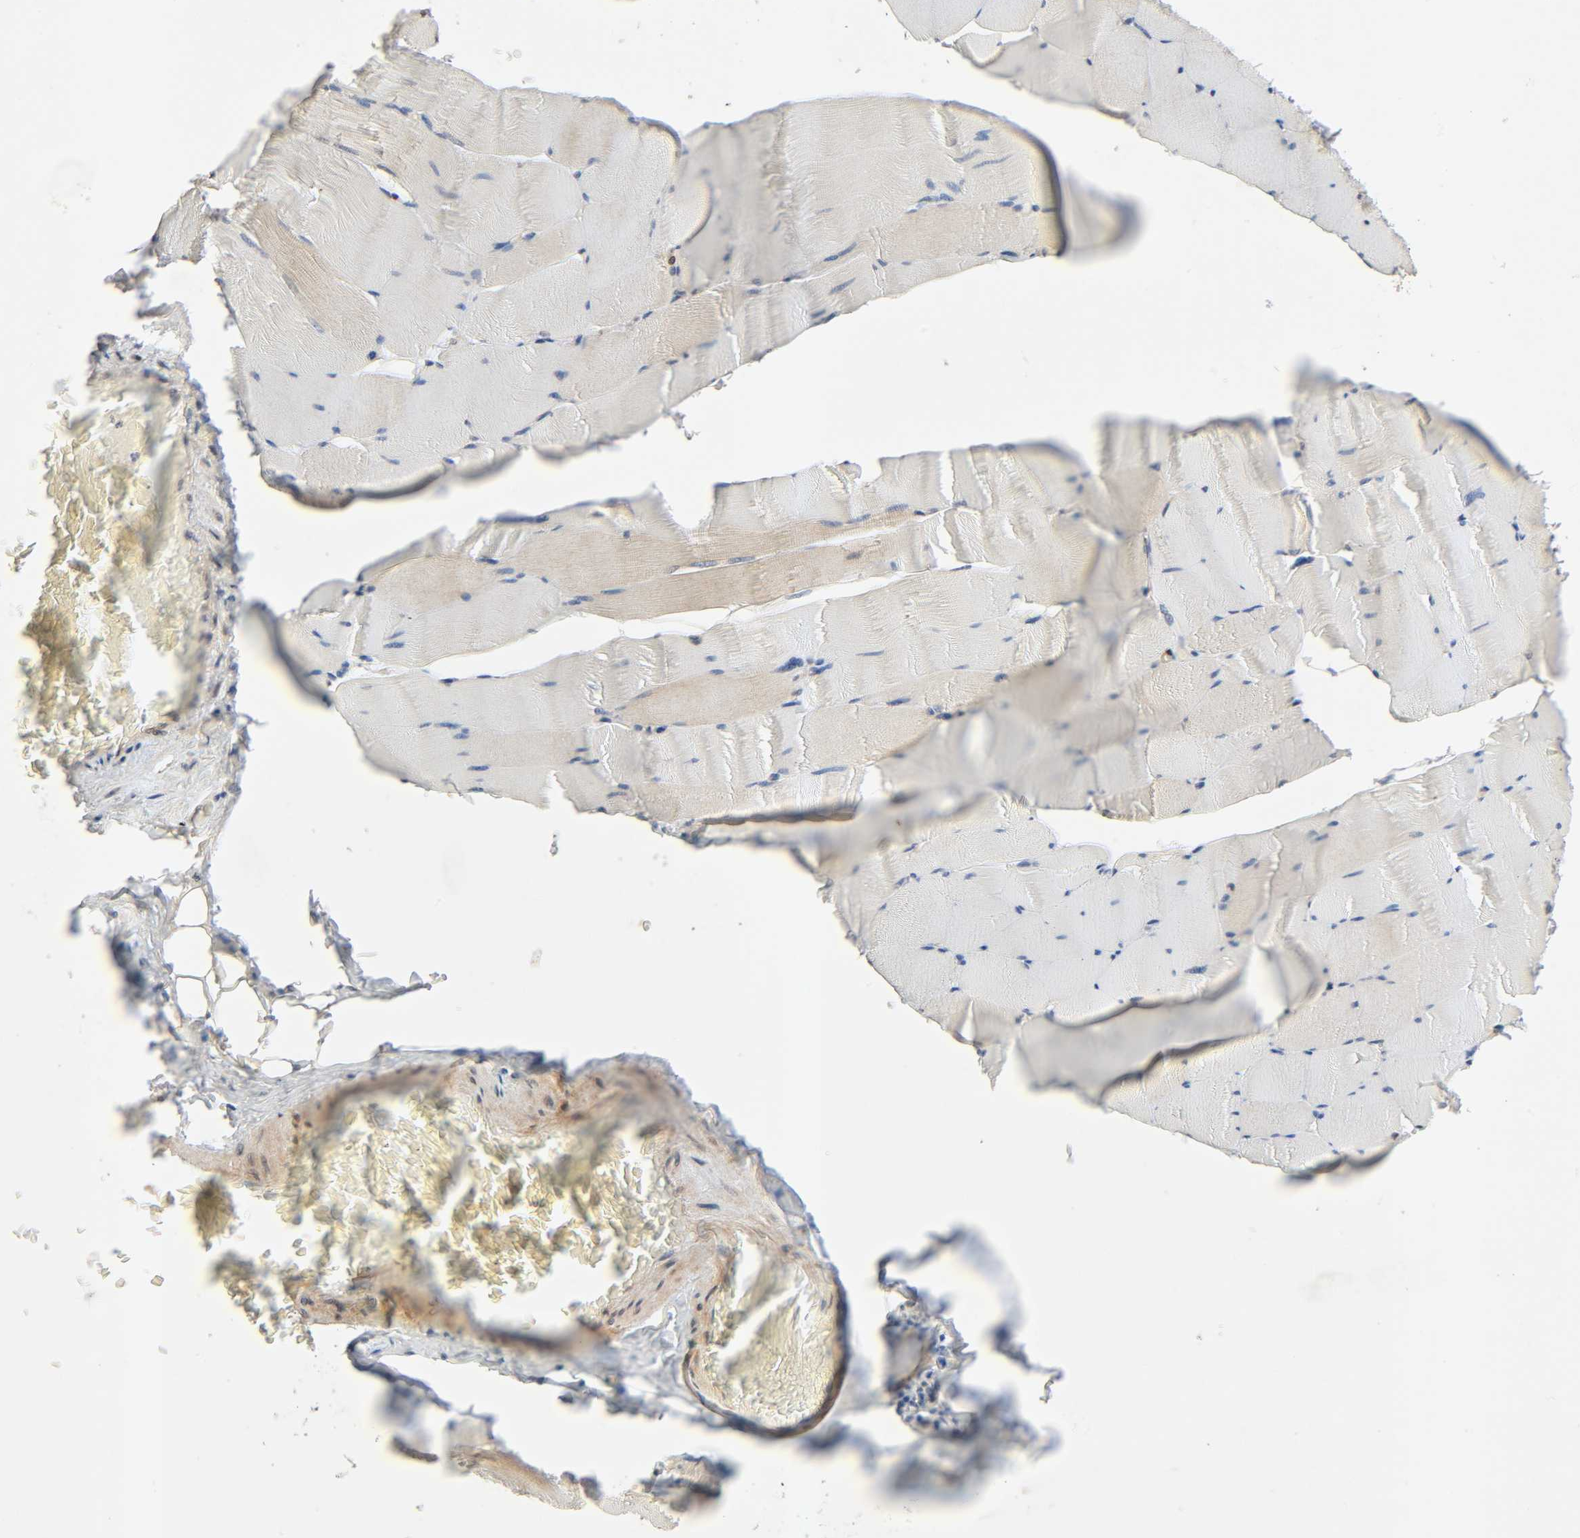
{"staining": {"intensity": "weak", "quantity": ">75%", "location": "cytoplasmic/membranous"}, "tissue": "skeletal muscle", "cell_type": "Myocytes", "image_type": "normal", "snomed": [{"axis": "morphology", "description": "Normal tissue, NOS"}, {"axis": "topography", "description": "Skeletal muscle"}], "caption": "Myocytes reveal low levels of weak cytoplasmic/membranous positivity in approximately >75% of cells in normal human skeletal muscle.", "gene": "PTK2", "patient": {"sex": "male", "age": 62}}